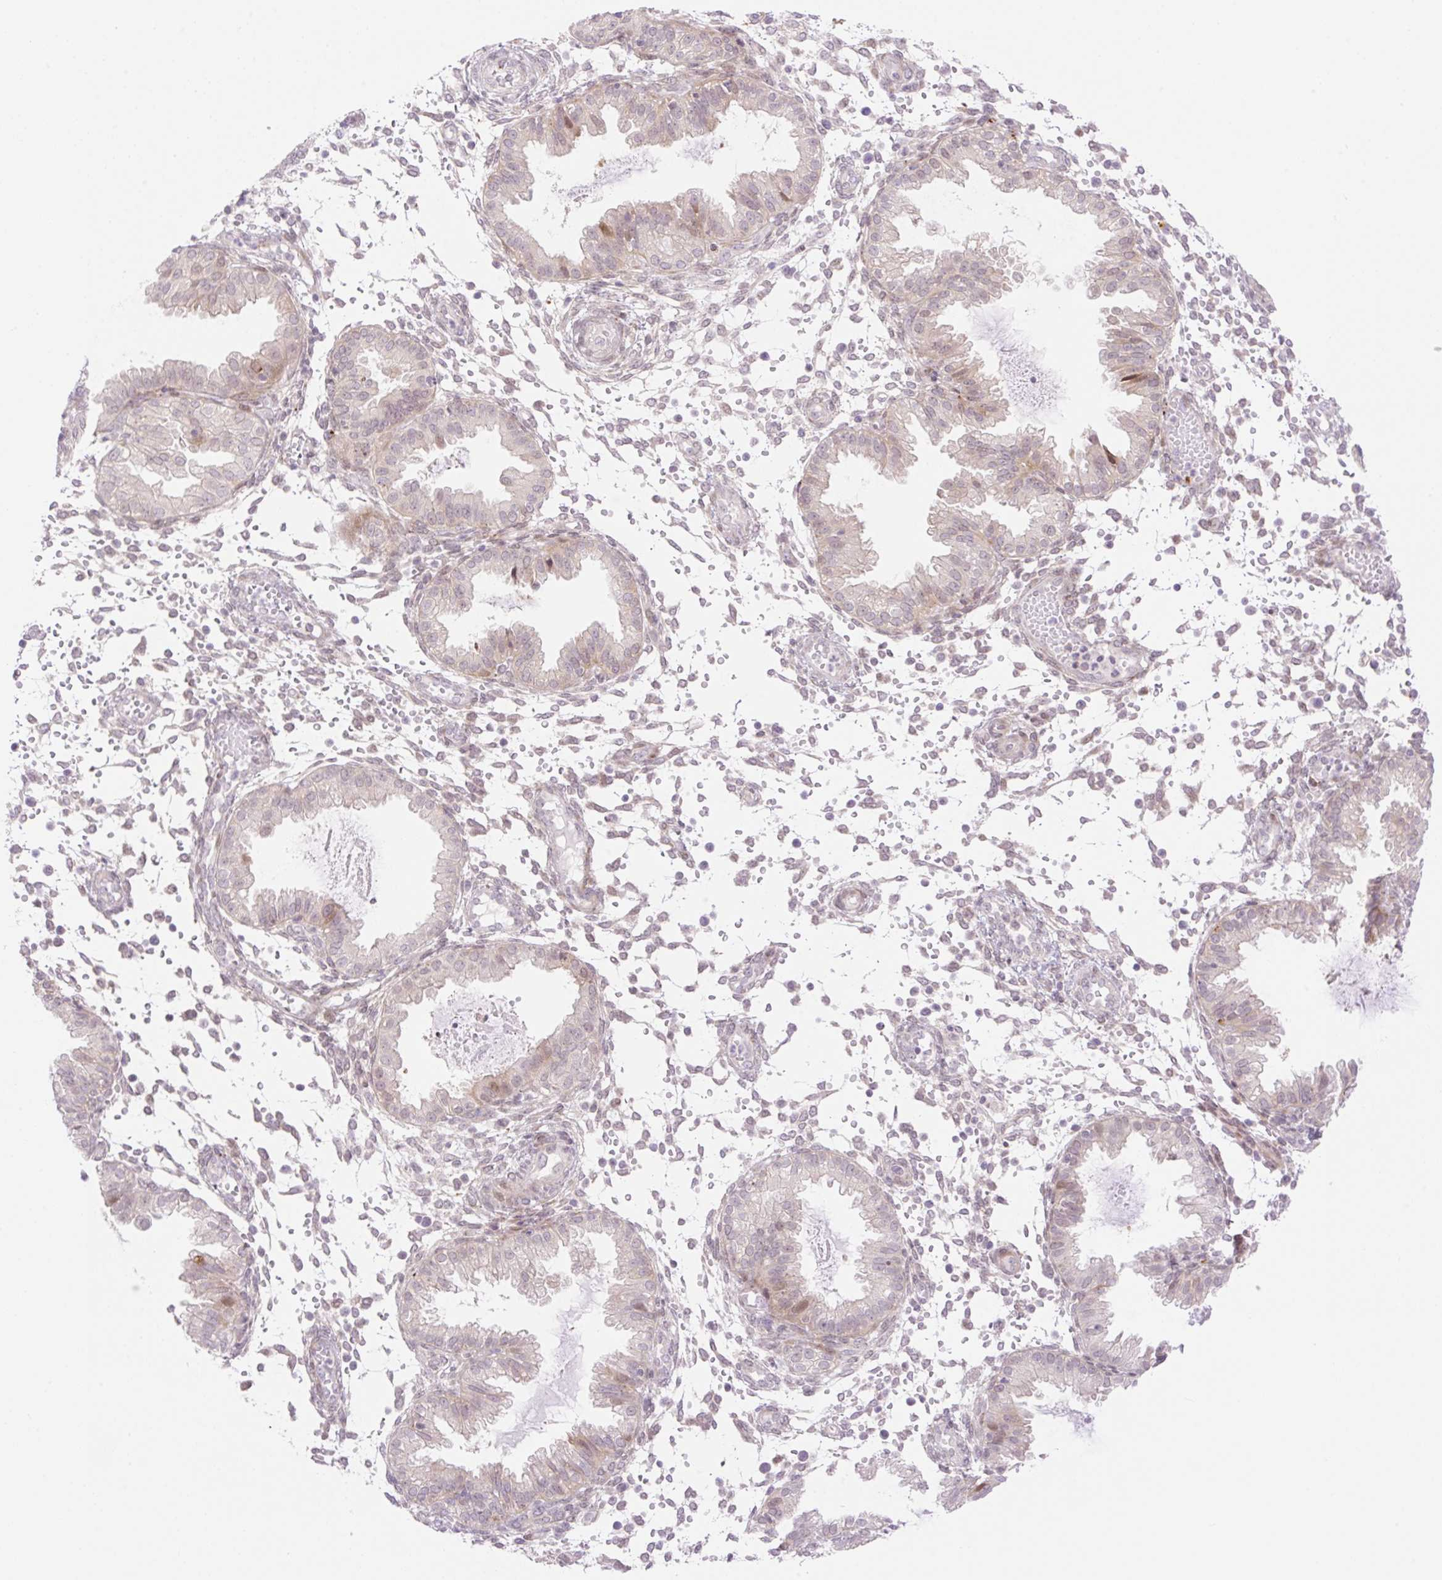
{"staining": {"intensity": "weak", "quantity": "<25%", "location": "nuclear"}, "tissue": "endometrium", "cell_type": "Cells in endometrial stroma", "image_type": "normal", "snomed": [{"axis": "morphology", "description": "Normal tissue, NOS"}, {"axis": "topography", "description": "Endometrium"}], "caption": "IHC image of normal human endometrium stained for a protein (brown), which shows no staining in cells in endometrial stroma. Brightfield microscopy of IHC stained with DAB (3,3'-diaminobenzidine) (brown) and hematoxylin (blue), captured at high magnification.", "gene": "ENSG00000264668", "patient": {"sex": "female", "age": 33}}